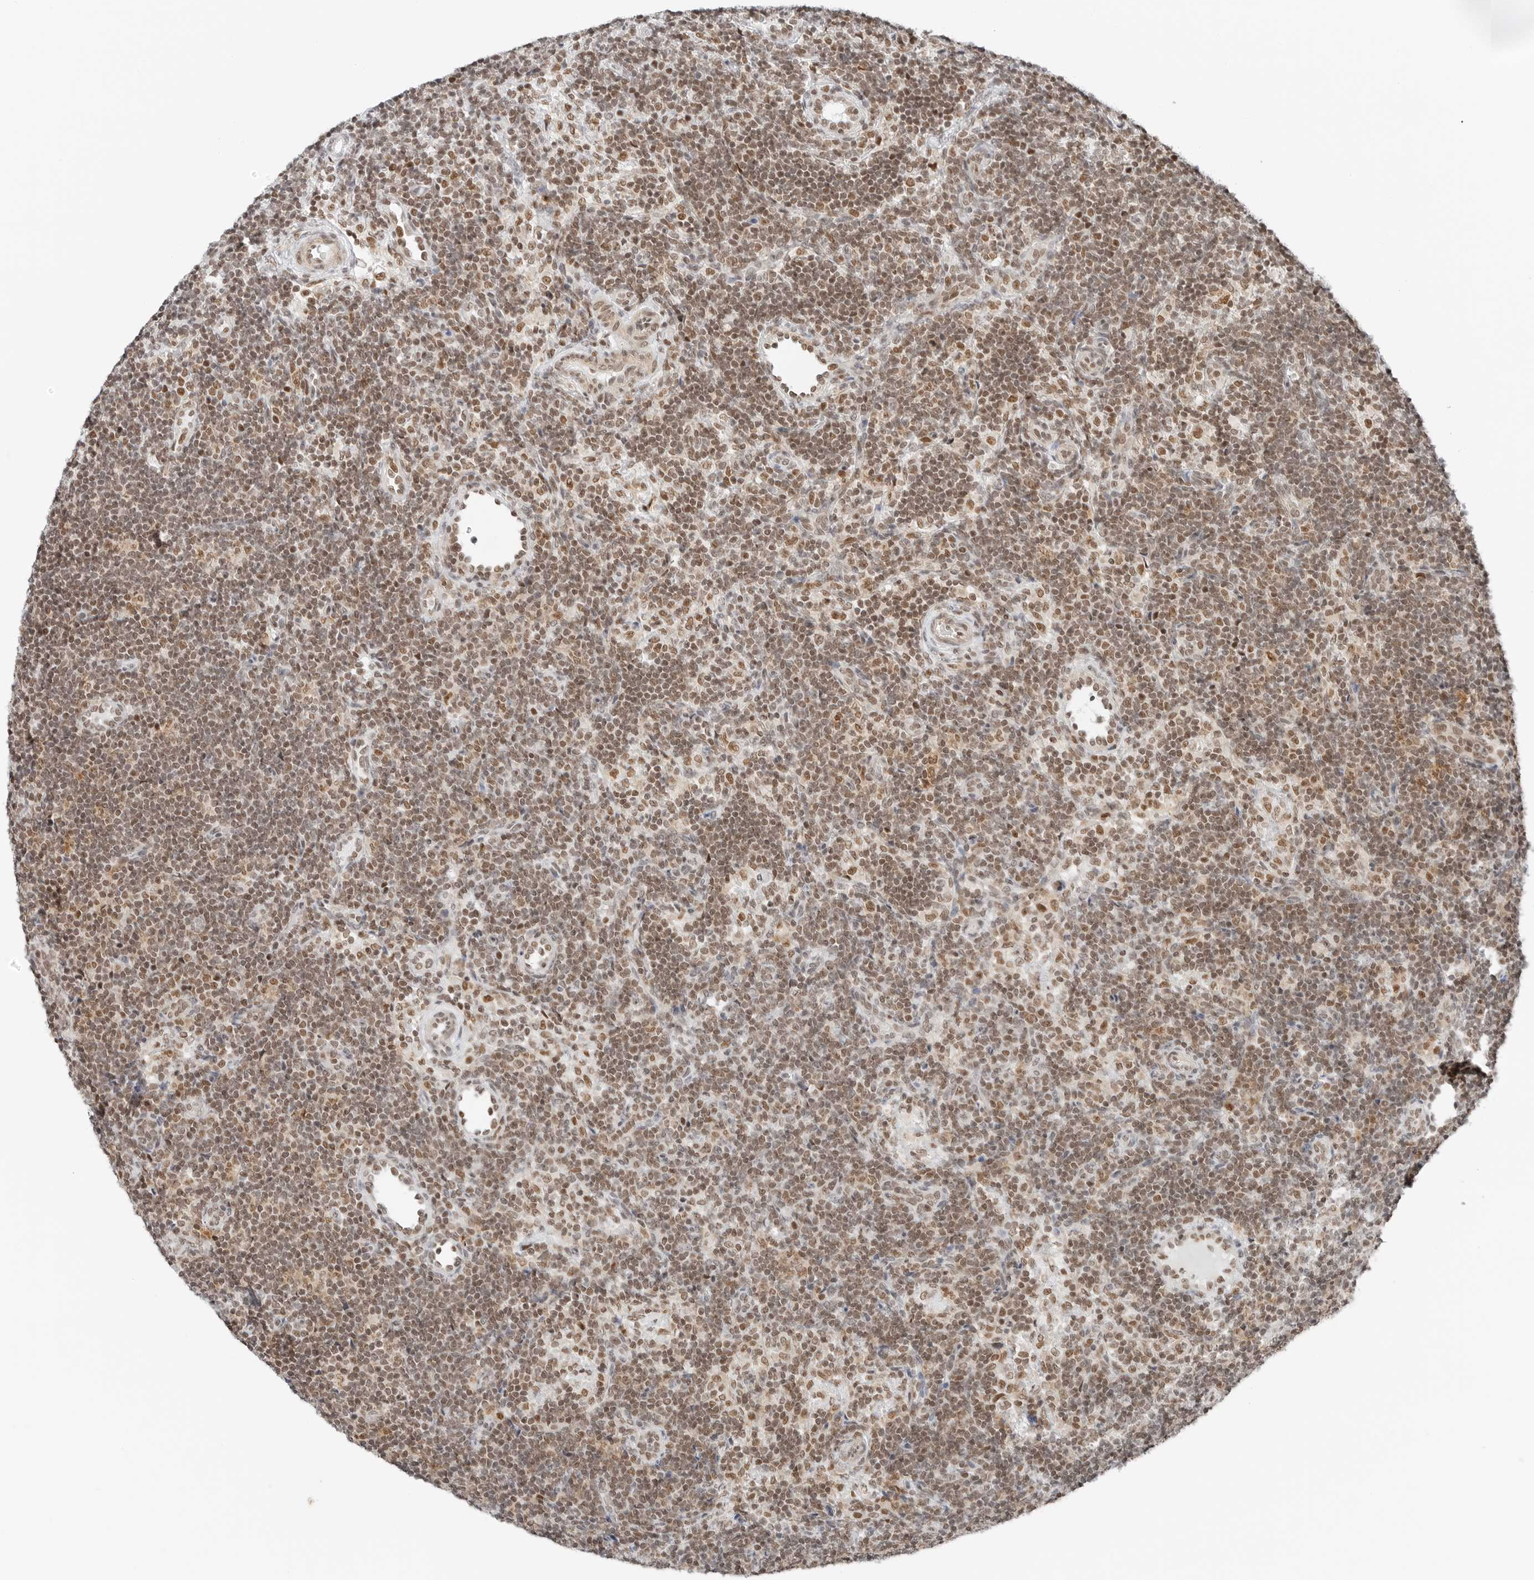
{"staining": {"intensity": "moderate", "quantity": ">75%", "location": "nuclear"}, "tissue": "lymph node", "cell_type": "Germinal center cells", "image_type": "normal", "snomed": [{"axis": "morphology", "description": "Normal tissue, NOS"}, {"axis": "topography", "description": "Lymph node"}], "caption": "Immunohistochemistry (IHC) of benign lymph node reveals medium levels of moderate nuclear positivity in about >75% of germinal center cells.", "gene": "CRTC2", "patient": {"sex": "female", "age": 22}}